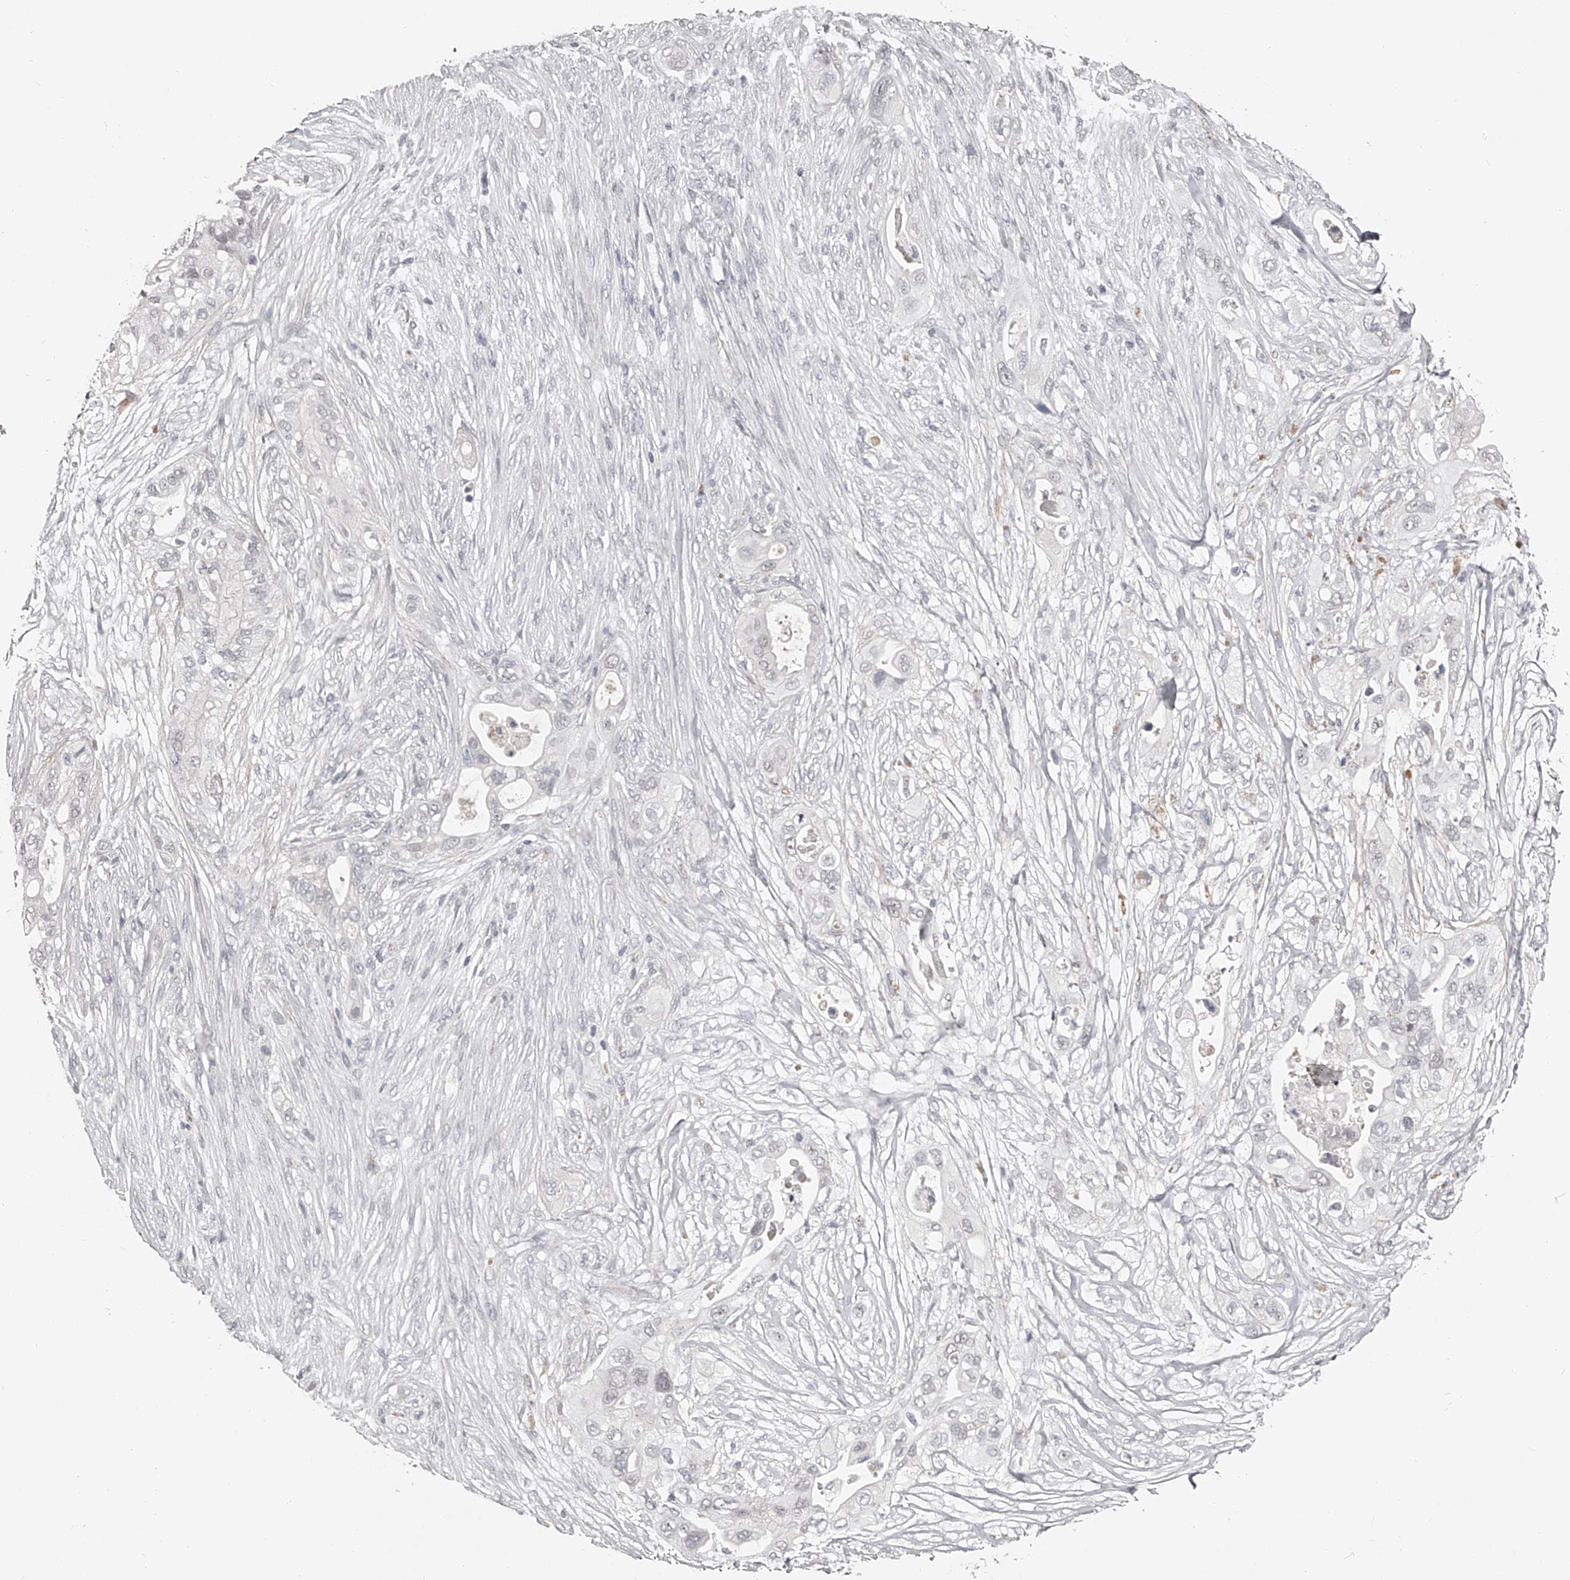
{"staining": {"intensity": "negative", "quantity": "none", "location": "none"}, "tissue": "pancreatic cancer", "cell_type": "Tumor cells", "image_type": "cancer", "snomed": [{"axis": "morphology", "description": "Adenocarcinoma, NOS"}, {"axis": "topography", "description": "Pancreas"}], "caption": "Pancreatic cancer (adenocarcinoma) stained for a protein using IHC displays no expression tumor cells.", "gene": "NT5DC1", "patient": {"sex": "male", "age": 53}}